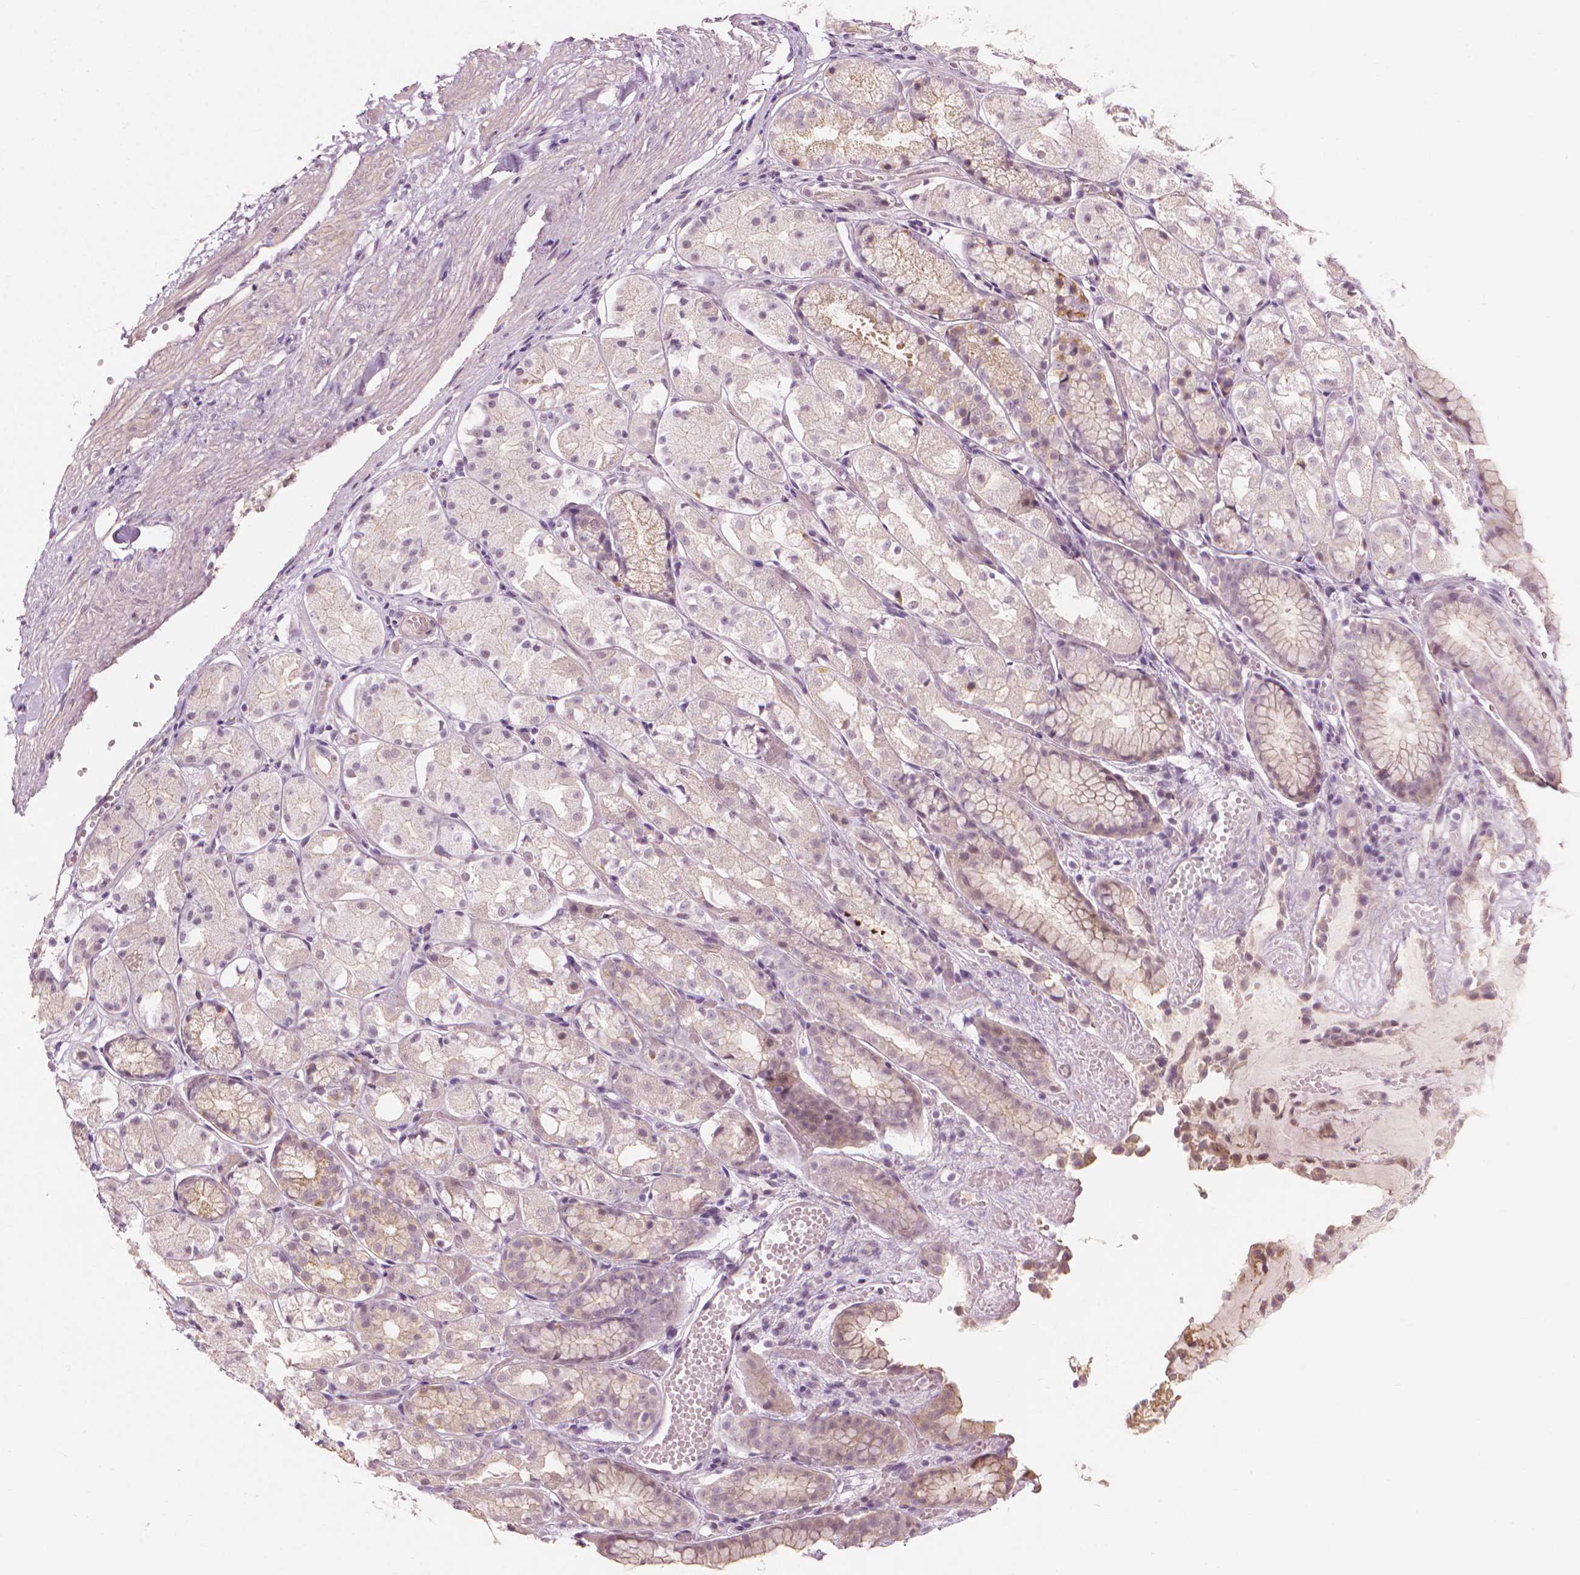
{"staining": {"intensity": "weak", "quantity": "<25%", "location": "cytoplasmic/membranous"}, "tissue": "stomach", "cell_type": "Glandular cells", "image_type": "normal", "snomed": [{"axis": "morphology", "description": "Normal tissue, NOS"}, {"axis": "topography", "description": "Stomach"}], "caption": "Glandular cells show no significant positivity in unremarkable stomach. (DAB IHC visualized using brightfield microscopy, high magnification).", "gene": "SAXO2", "patient": {"sex": "male", "age": 70}}